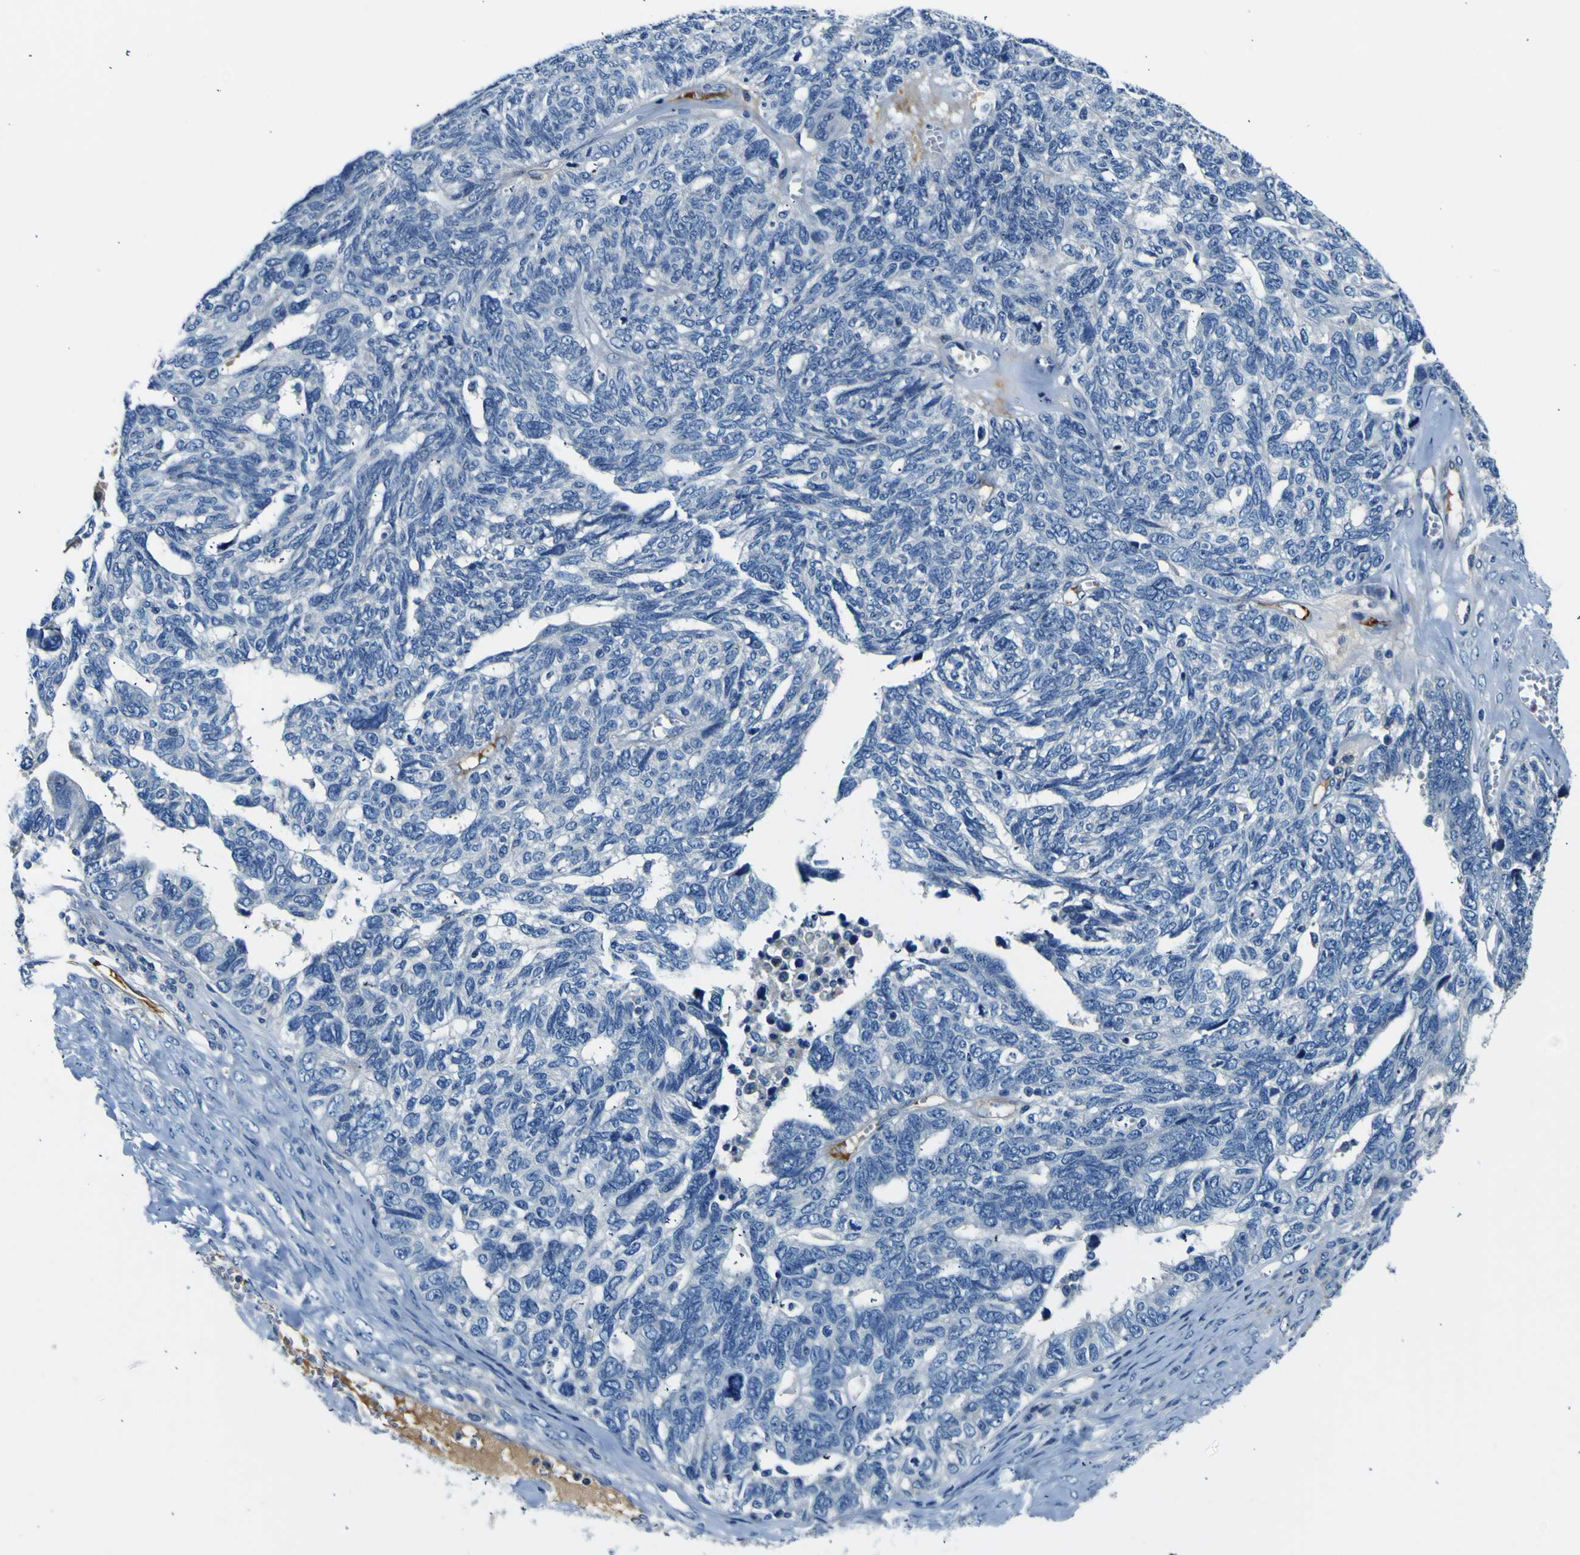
{"staining": {"intensity": "negative", "quantity": "none", "location": "none"}, "tissue": "ovarian cancer", "cell_type": "Tumor cells", "image_type": "cancer", "snomed": [{"axis": "morphology", "description": "Cystadenocarcinoma, serous, NOS"}, {"axis": "topography", "description": "Ovary"}], "caption": "Protein analysis of ovarian serous cystadenocarcinoma displays no significant expression in tumor cells.", "gene": "ADGRA2", "patient": {"sex": "female", "age": 79}}